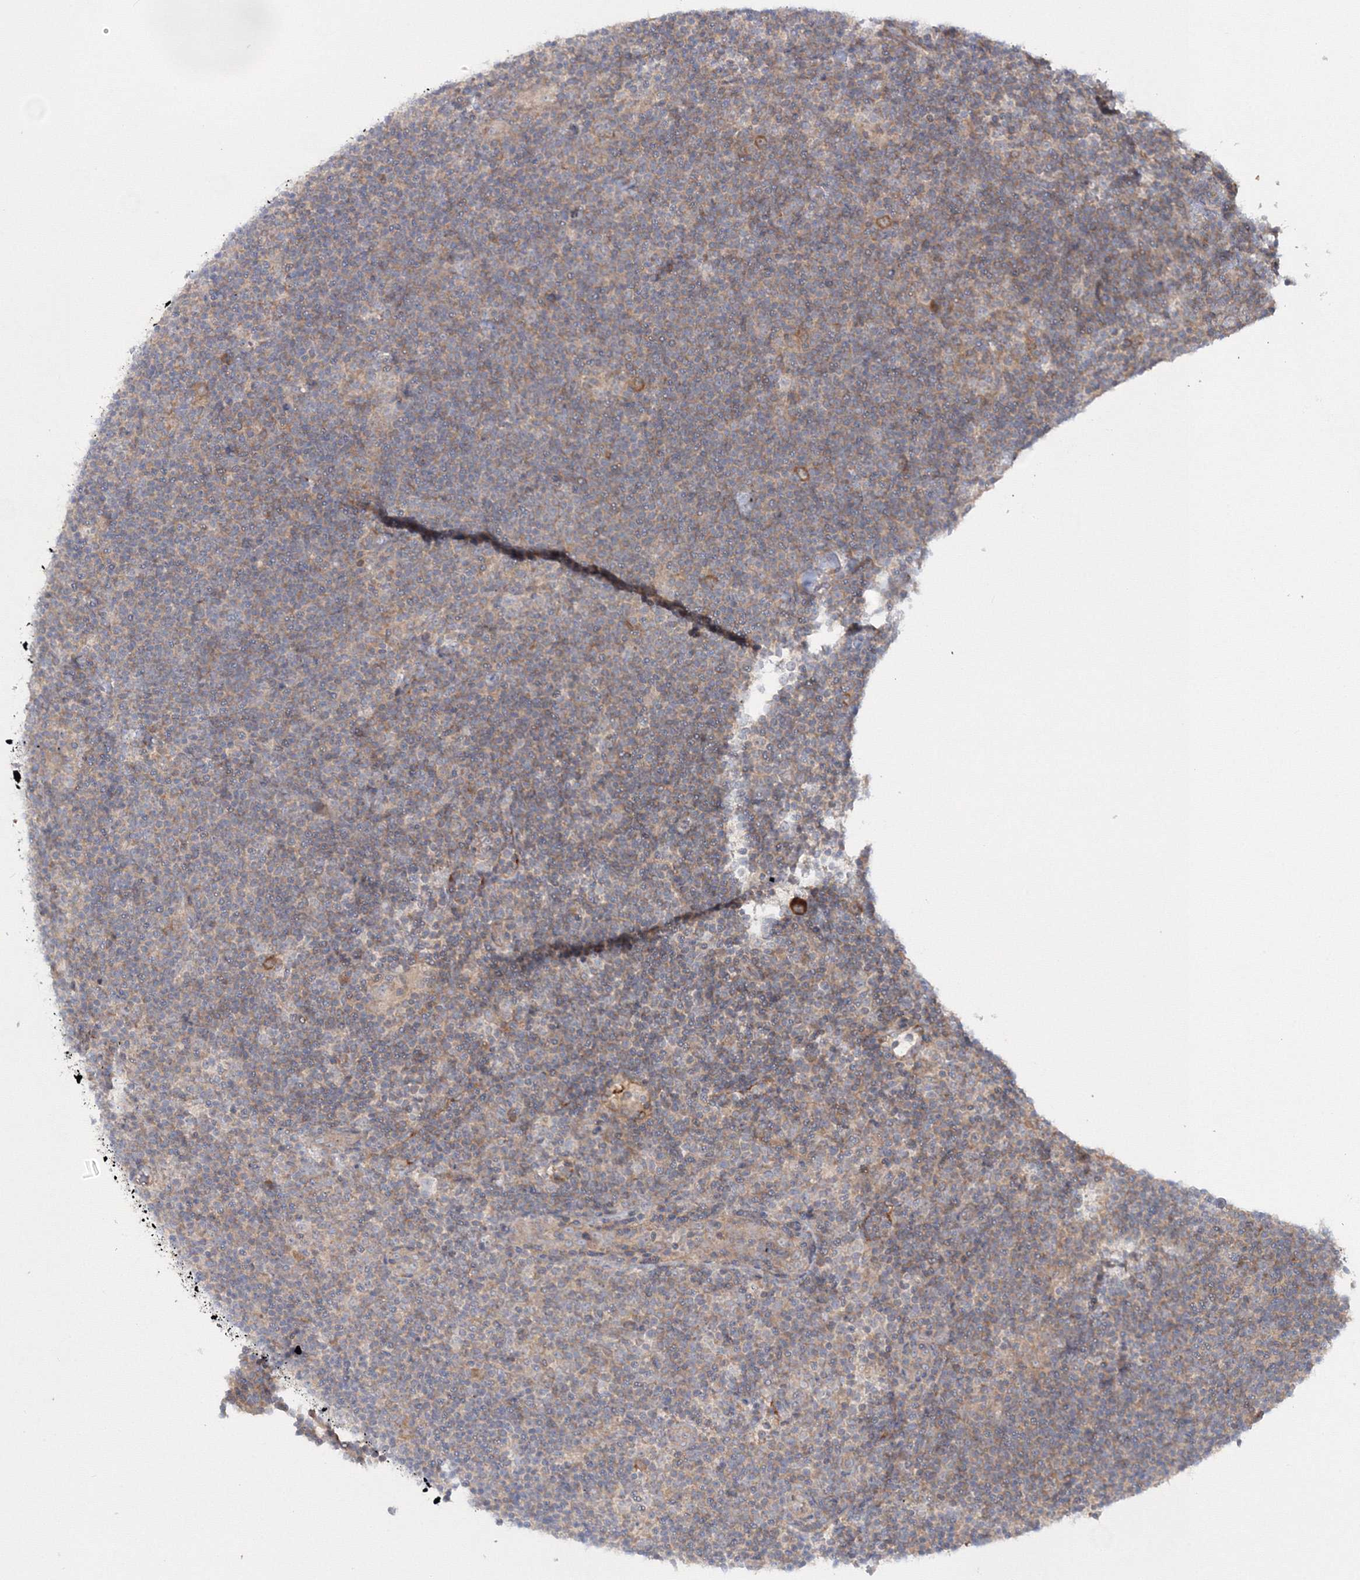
{"staining": {"intensity": "moderate", "quantity": "25%-75%", "location": "cytoplasmic/membranous"}, "tissue": "lymphoma", "cell_type": "Tumor cells", "image_type": "cancer", "snomed": [{"axis": "morphology", "description": "Hodgkin's disease, NOS"}, {"axis": "topography", "description": "Lymph node"}], "caption": "Protein staining of Hodgkin's disease tissue displays moderate cytoplasmic/membranous staining in approximately 25%-75% of tumor cells.", "gene": "IPMK", "patient": {"sex": "female", "age": 57}}